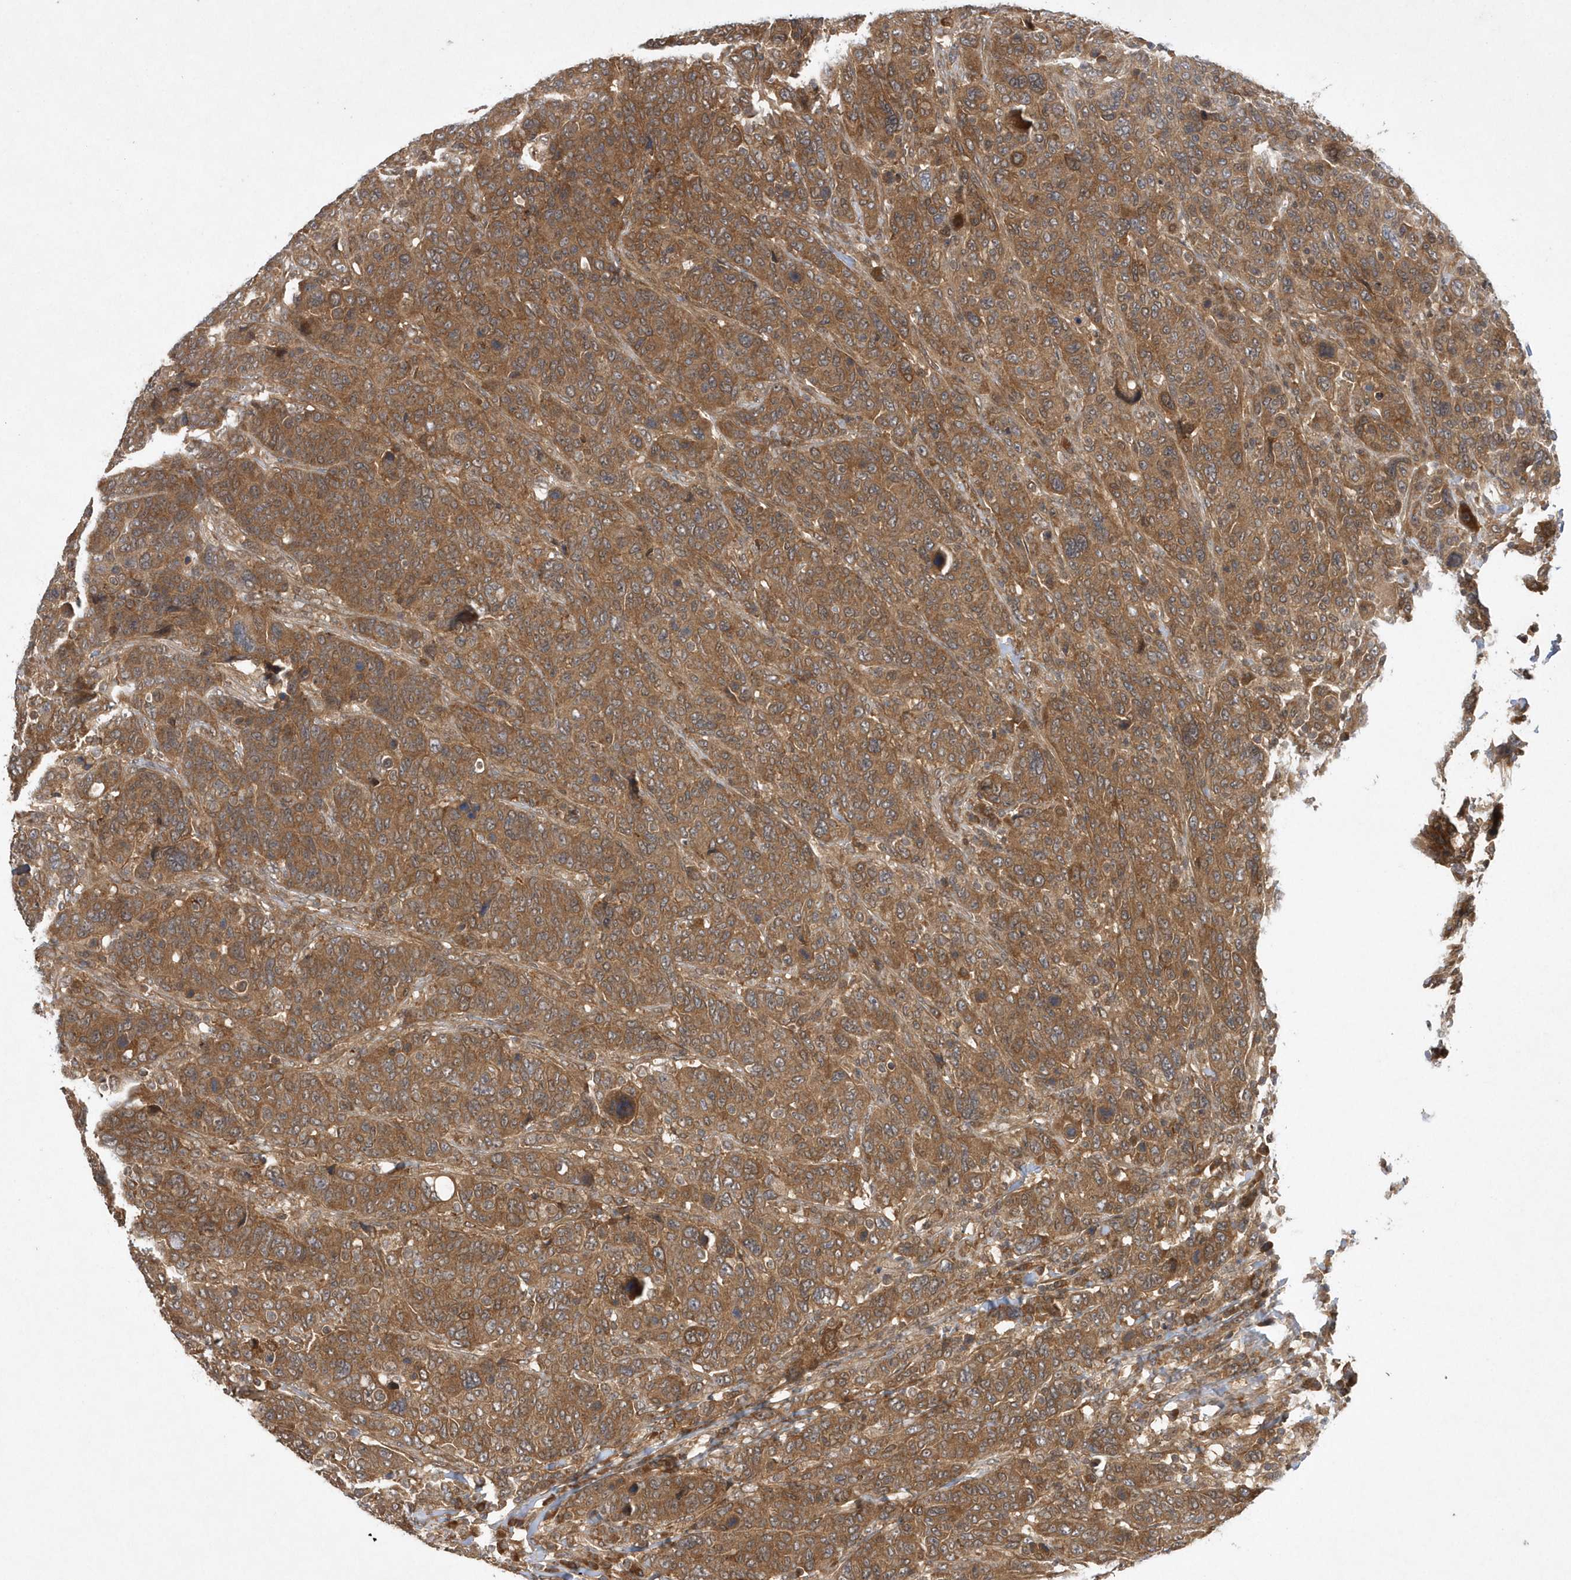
{"staining": {"intensity": "moderate", "quantity": ">75%", "location": "cytoplasmic/membranous"}, "tissue": "breast cancer", "cell_type": "Tumor cells", "image_type": "cancer", "snomed": [{"axis": "morphology", "description": "Duct carcinoma"}, {"axis": "topography", "description": "Breast"}], "caption": "Immunohistochemical staining of breast cancer displays moderate cytoplasmic/membranous protein staining in approximately >75% of tumor cells. The staining is performed using DAB brown chromogen to label protein expression. The nuclei are counter-stained blue using hematoxylin.", "gene": "GFM2", "patient": {"sex": "female", "age": 37}}